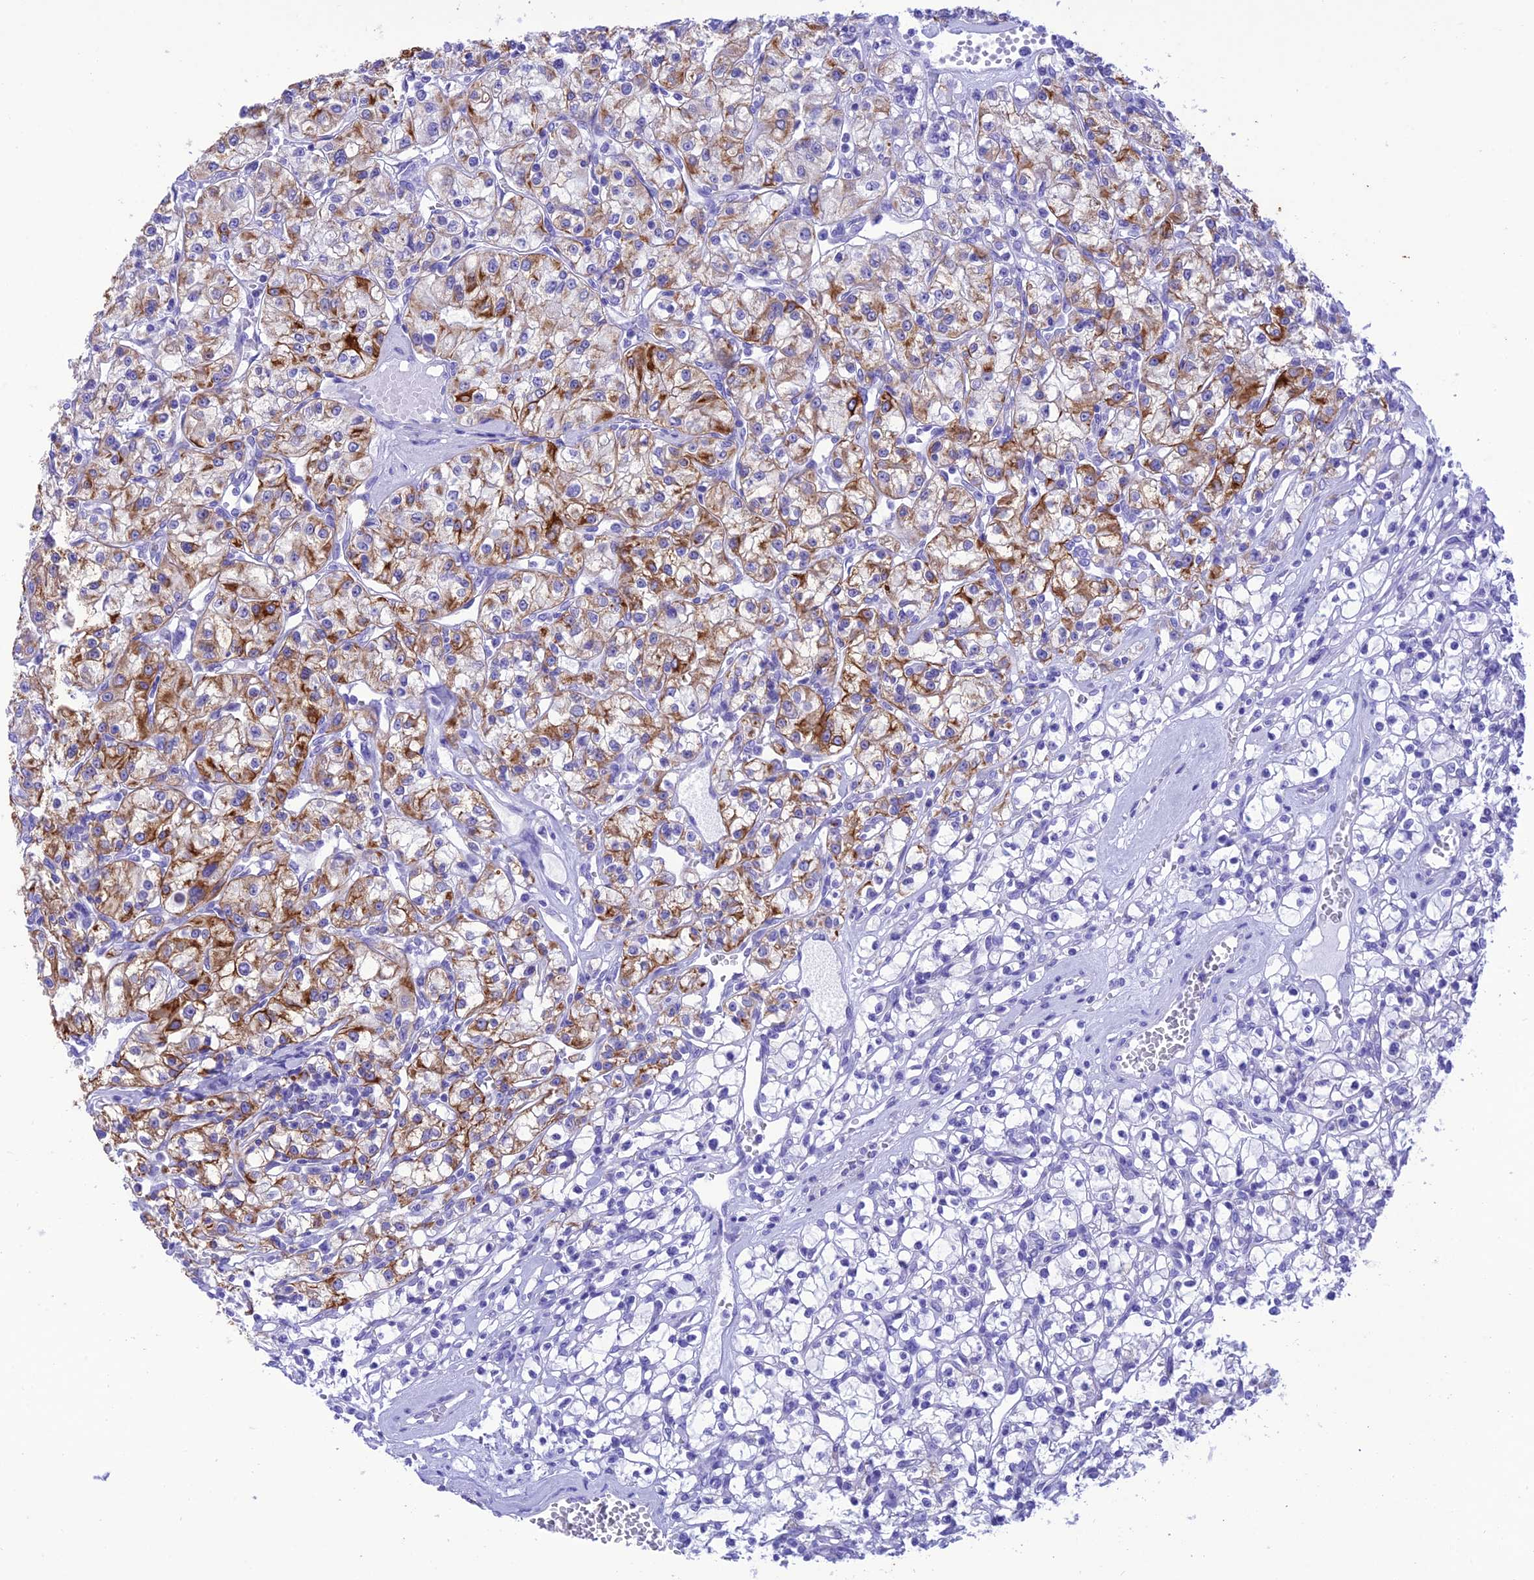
{"staining": {"intensity": "moderate", "quantity": "<25%", "location": "cytoplasmic/membranous"}, "tissue": "renal cancer", "cell_type": "Tumor cells", "image_type": "cancer", "snomed": [{"axis": "morphology", "description": "Adenocarcinoma, NOS"}, {"axis": "topography", "description": "Kidney"}], "caption": "About <25% of tumor cells in renal cancer (adenocarcinoma) reveal moderate cytoplasmic/membranous protein staining as visualized by brown immunohistochemical staining.", "gene": "VPS52", "patient": {"sex": "female", "age": 59}}